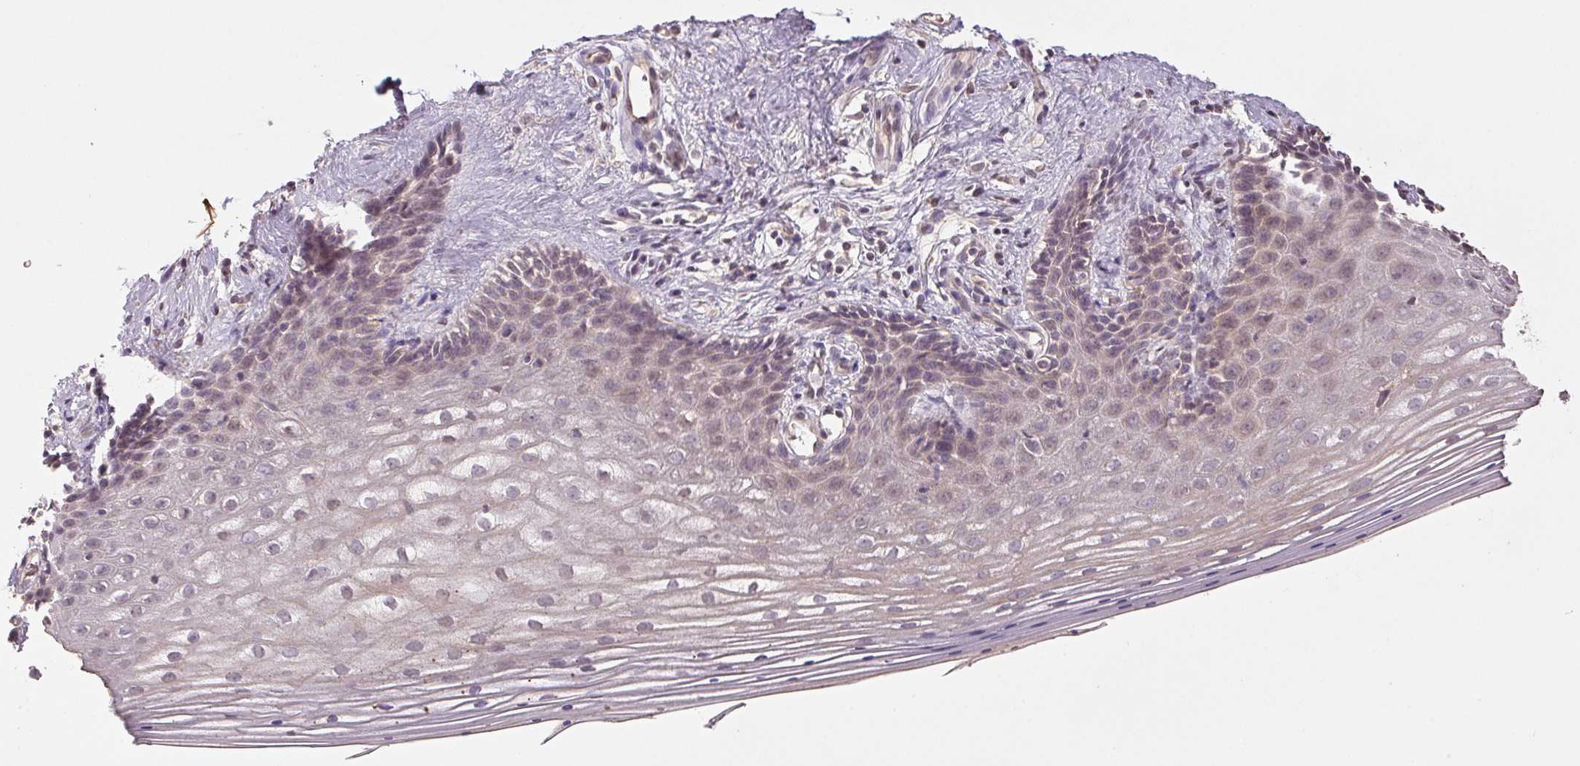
{"staining": {"intensity": "weak", "quantity": "<25%", "location": "nuclear"}, "tissue": "vagina", "cell_type": "Squamous epithelial cells", "image_type": "normal", "snomed": [{"axis": "morphology", "description": "Normal tissue, NOS"}, {"axis": "topography", "description": "Vagina"}], "caption": "This is an immunohistochemistry (IHC) image of benign human vagina. There is no expression in squamous epithelial cells.", "gene": "COX14", "patient": {"sex": "female", "age": 42}}